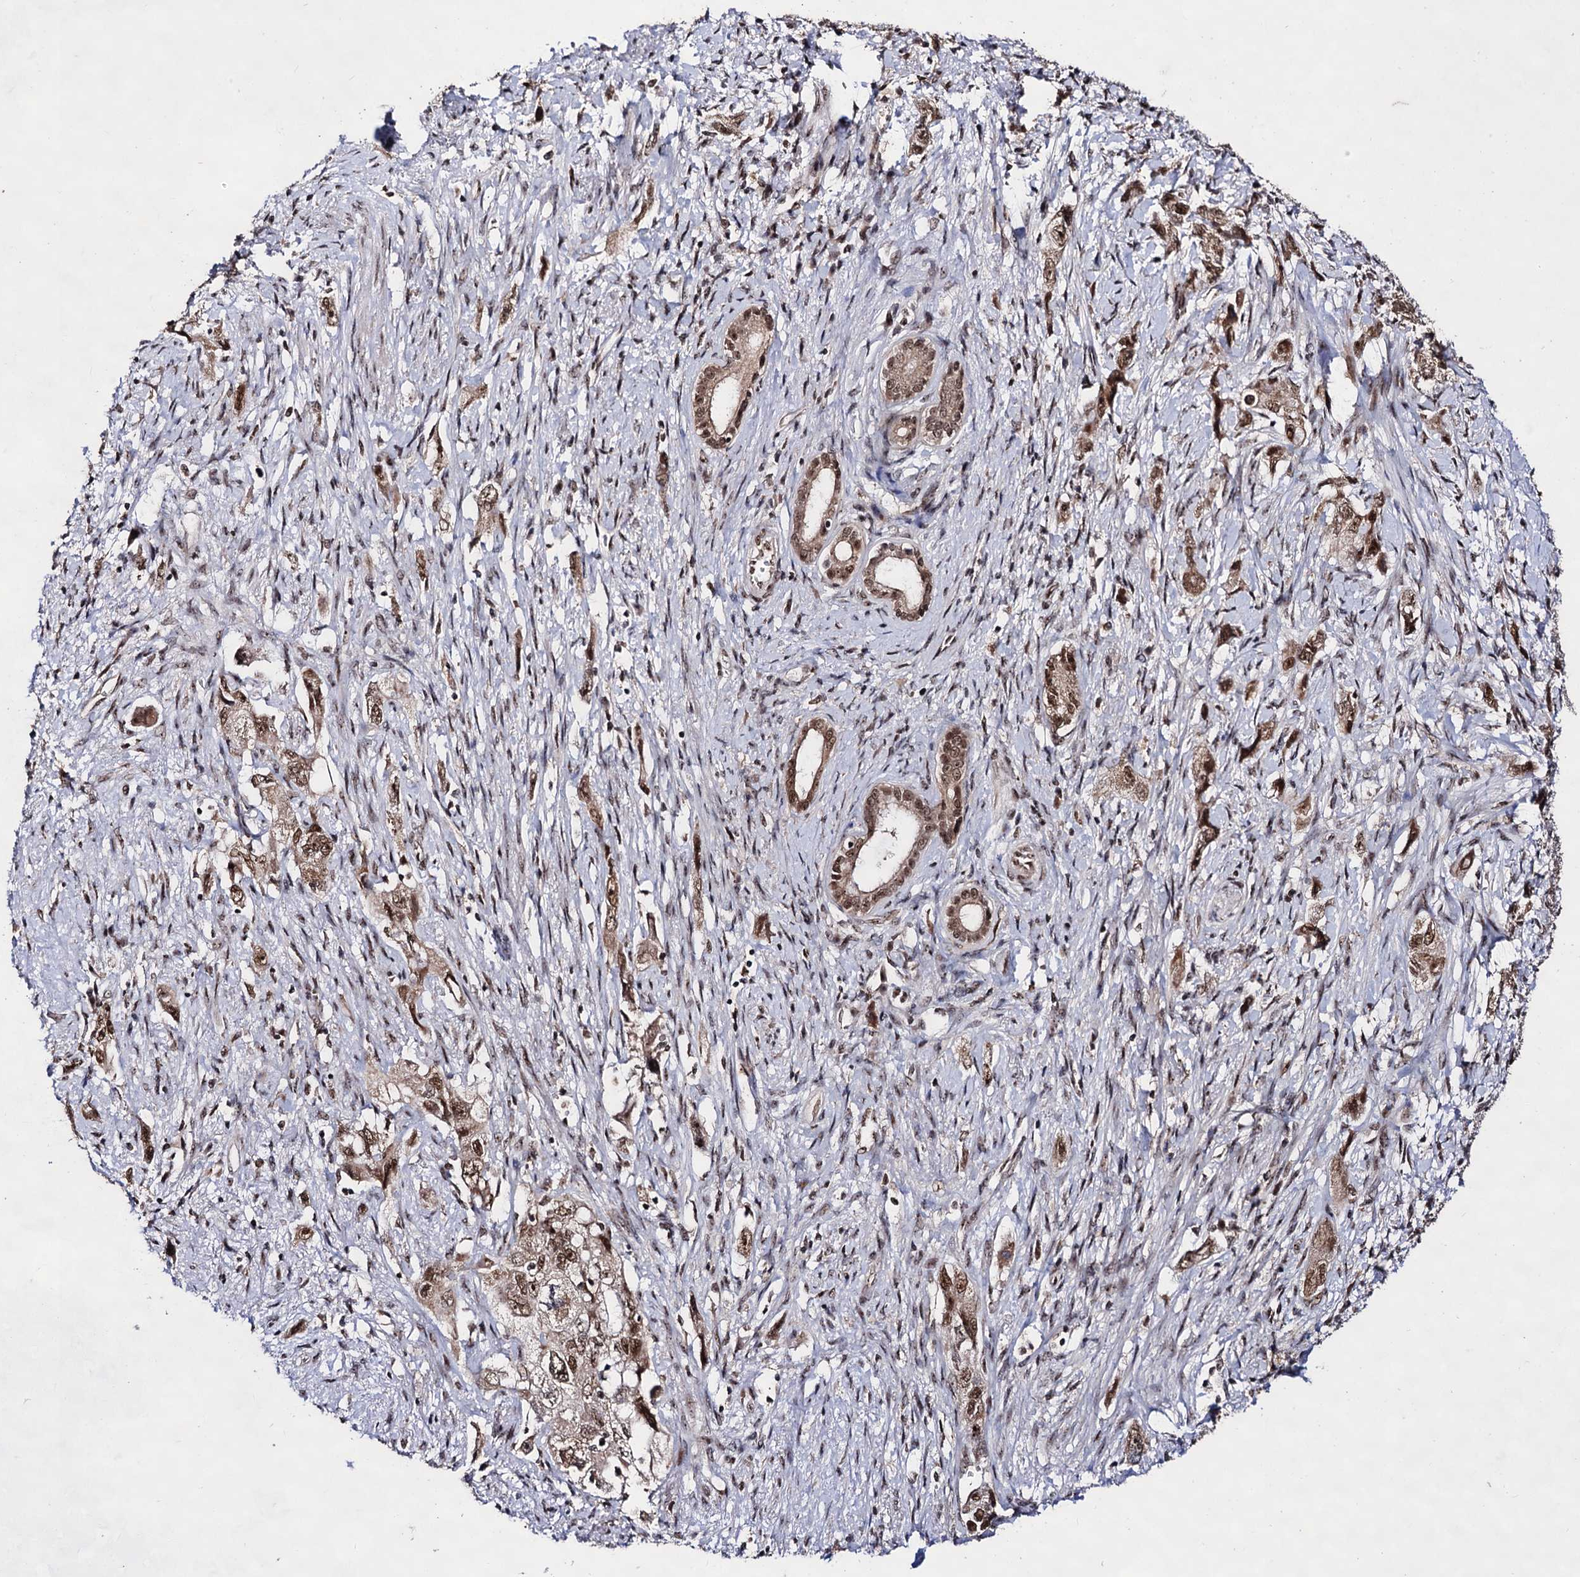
{"staining": {"intensity": "moderate", "quantity": ">75%", "location": "cytoplasmic/membranous,nuclear"}, "tissue": "pancreatic cancer", "cell_type": "Tumor cells", "image_type": "cancer", "snomed": [{"axis": "morphology", "description": "Adenocarcinoma, NOS"}, {"axis": "topography", "description": "Pancreas"}], "caption": "Protein expression analysis of human pancreatic adenocarcinoma reveals moderate cytoplasmic/membranous and nuclear staining in approximately >75% of tumor cells. Immunohistochemistry (ihc) stains the protein of interest in brown and the nuclei are stained blue.", "gene": "EXOSC10", "patient": {"sex": "female", "age": 73}}